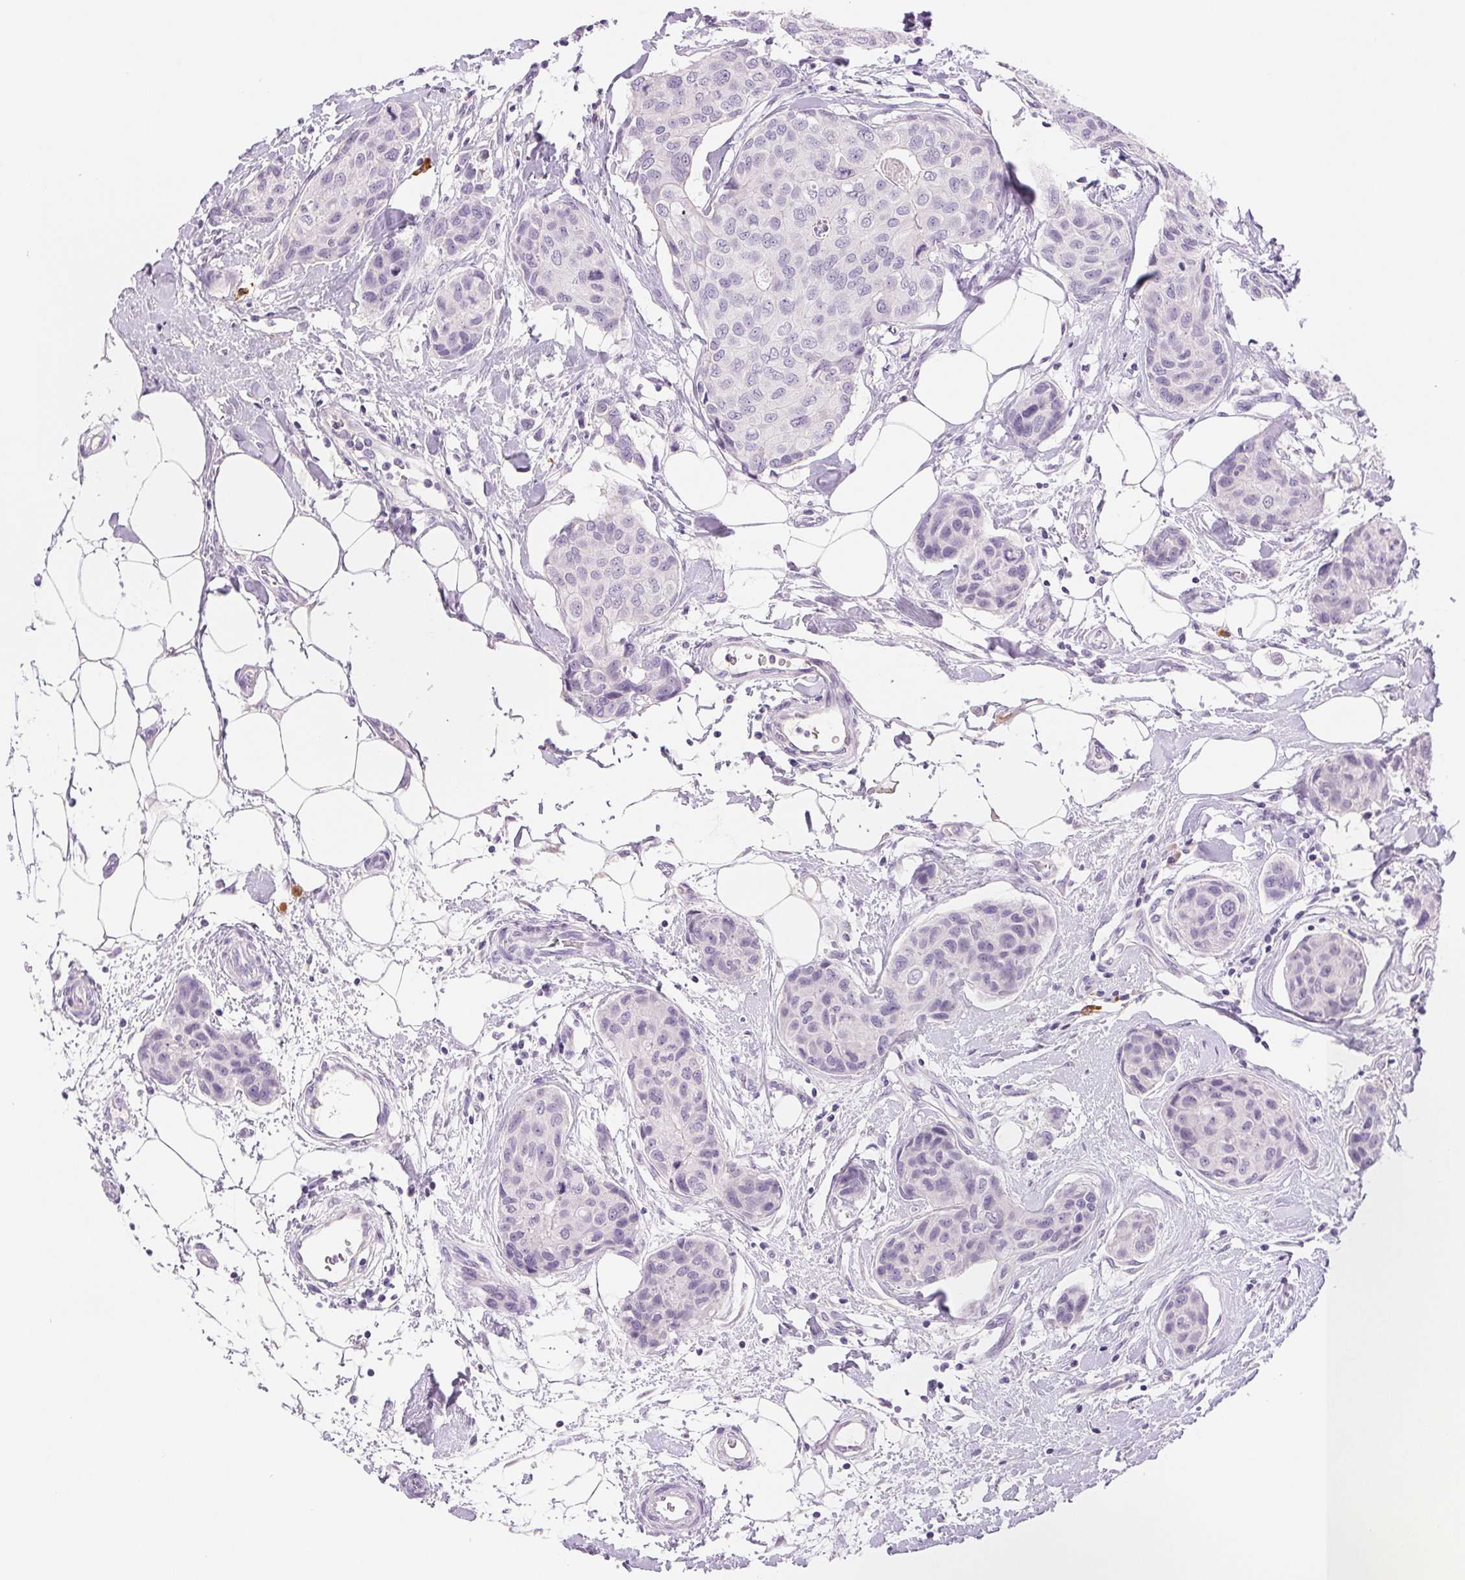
{"staining": {"intensity": "negative", "quantity": "none", "location": "none"}, "tissue": "breast cancer", "cell_type": "Tumor cells", "image_type": "cancer", "snomed": [{"axis": "morphology", "description": "Duct carcinoma"}, {"axis": "topography", "description": "Breast"}], "caption": "Tumor cells show no significant positivity in breast cancer.", "gene": "IFIT1B", "patient": {"sex": "female", "age": 80}}